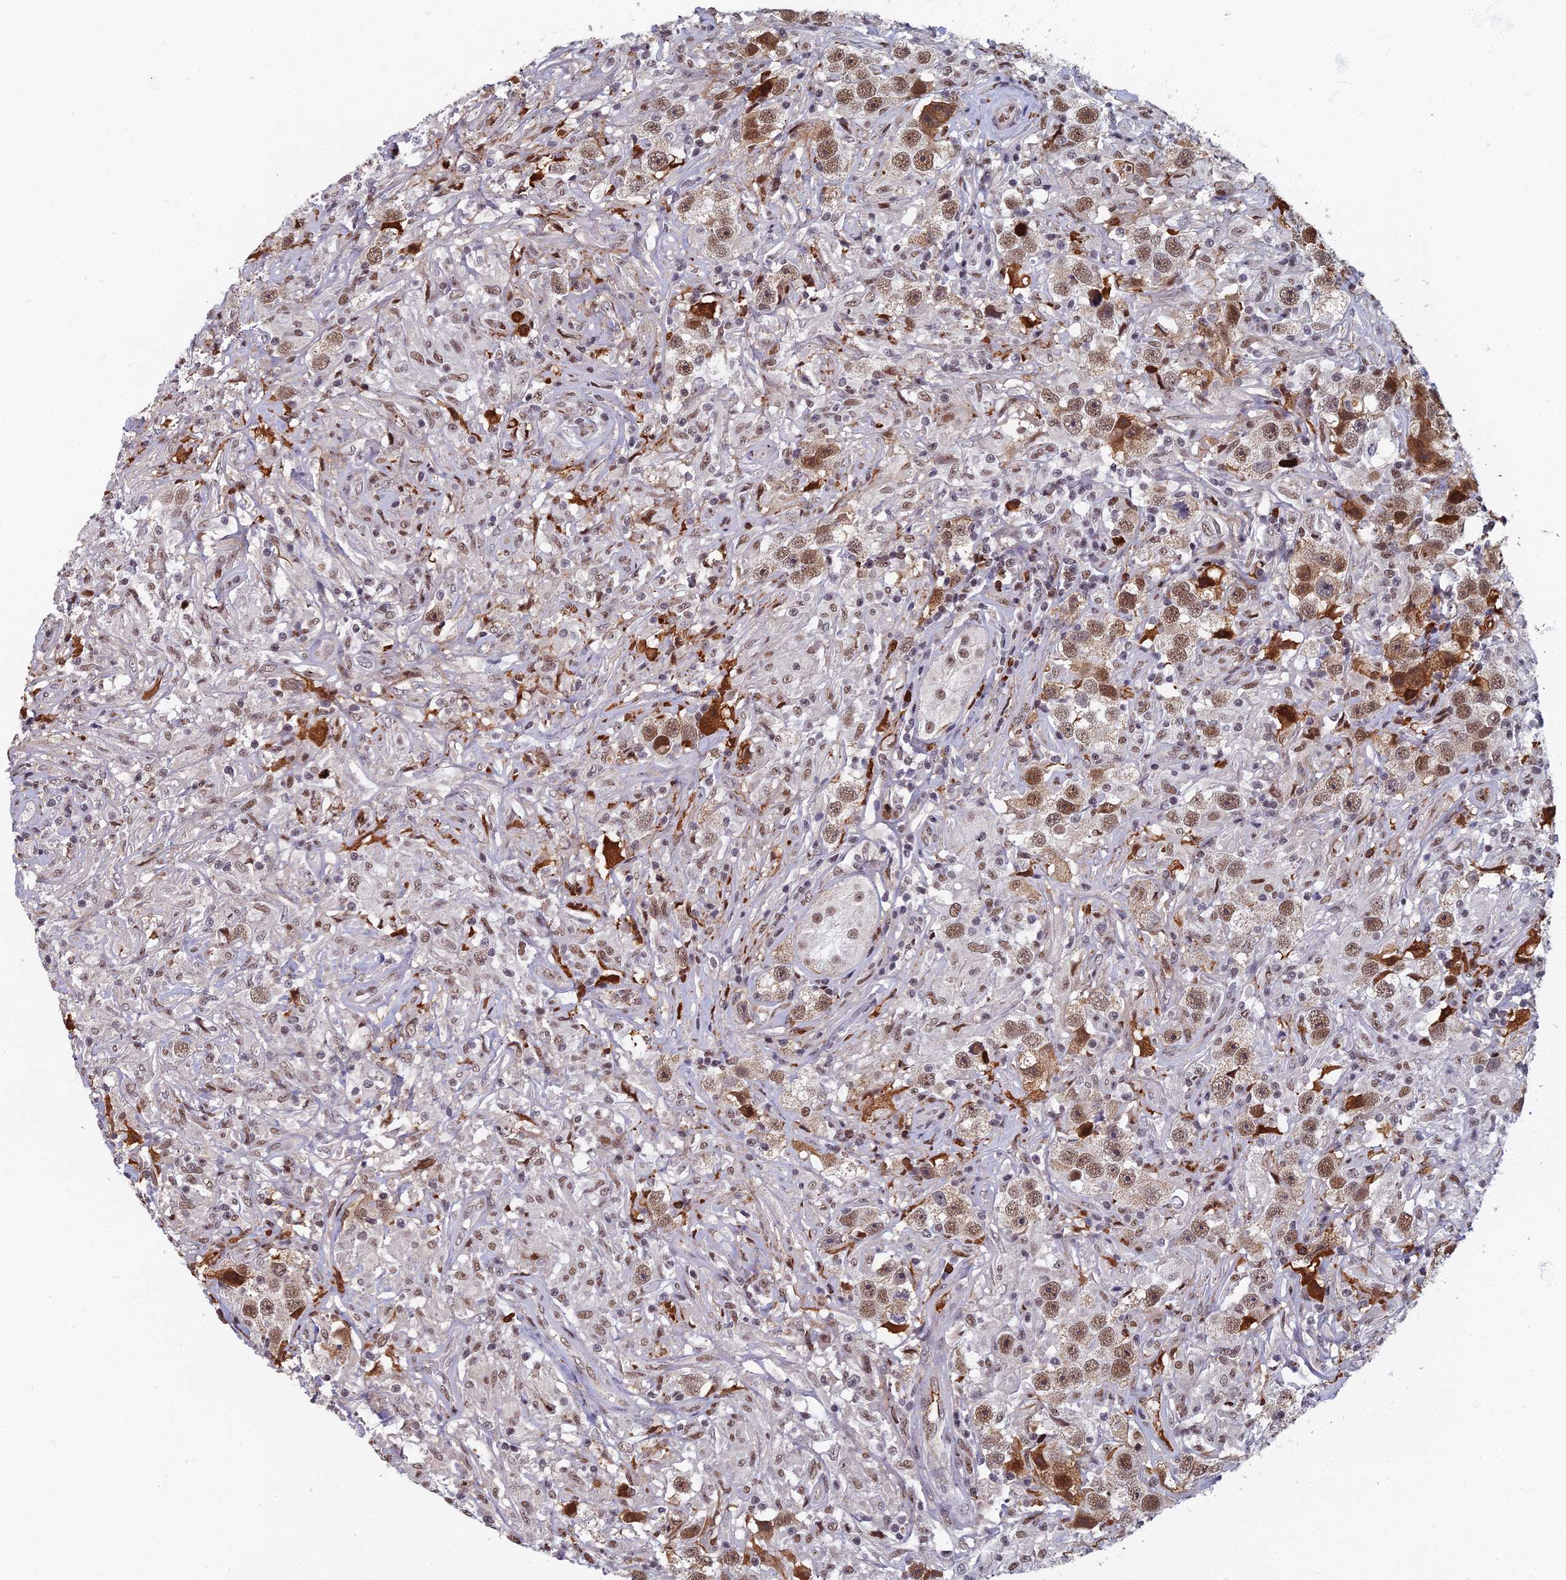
{"staining": {"intensity": "weak", "quantity": ">75%", "location": "nuclear"}, "tissue": "testis cancer", "cell_type": "Tumor cells", "image_type": "cancer", "snomed": [{"axis": "morphology", "description": "Seminoma, NOS"}, {"axis": "topography", "description": "Testis"}], "caption": "Protein expression analysis of seminoma (testis) demonstrates weak nuclear expression in about >75% of tumor cells. (DAB IHC, brown staining for protein, blue staining for nuclei).", "gene": "TAF13", "patient": {"sex": "male", "age": 49}}